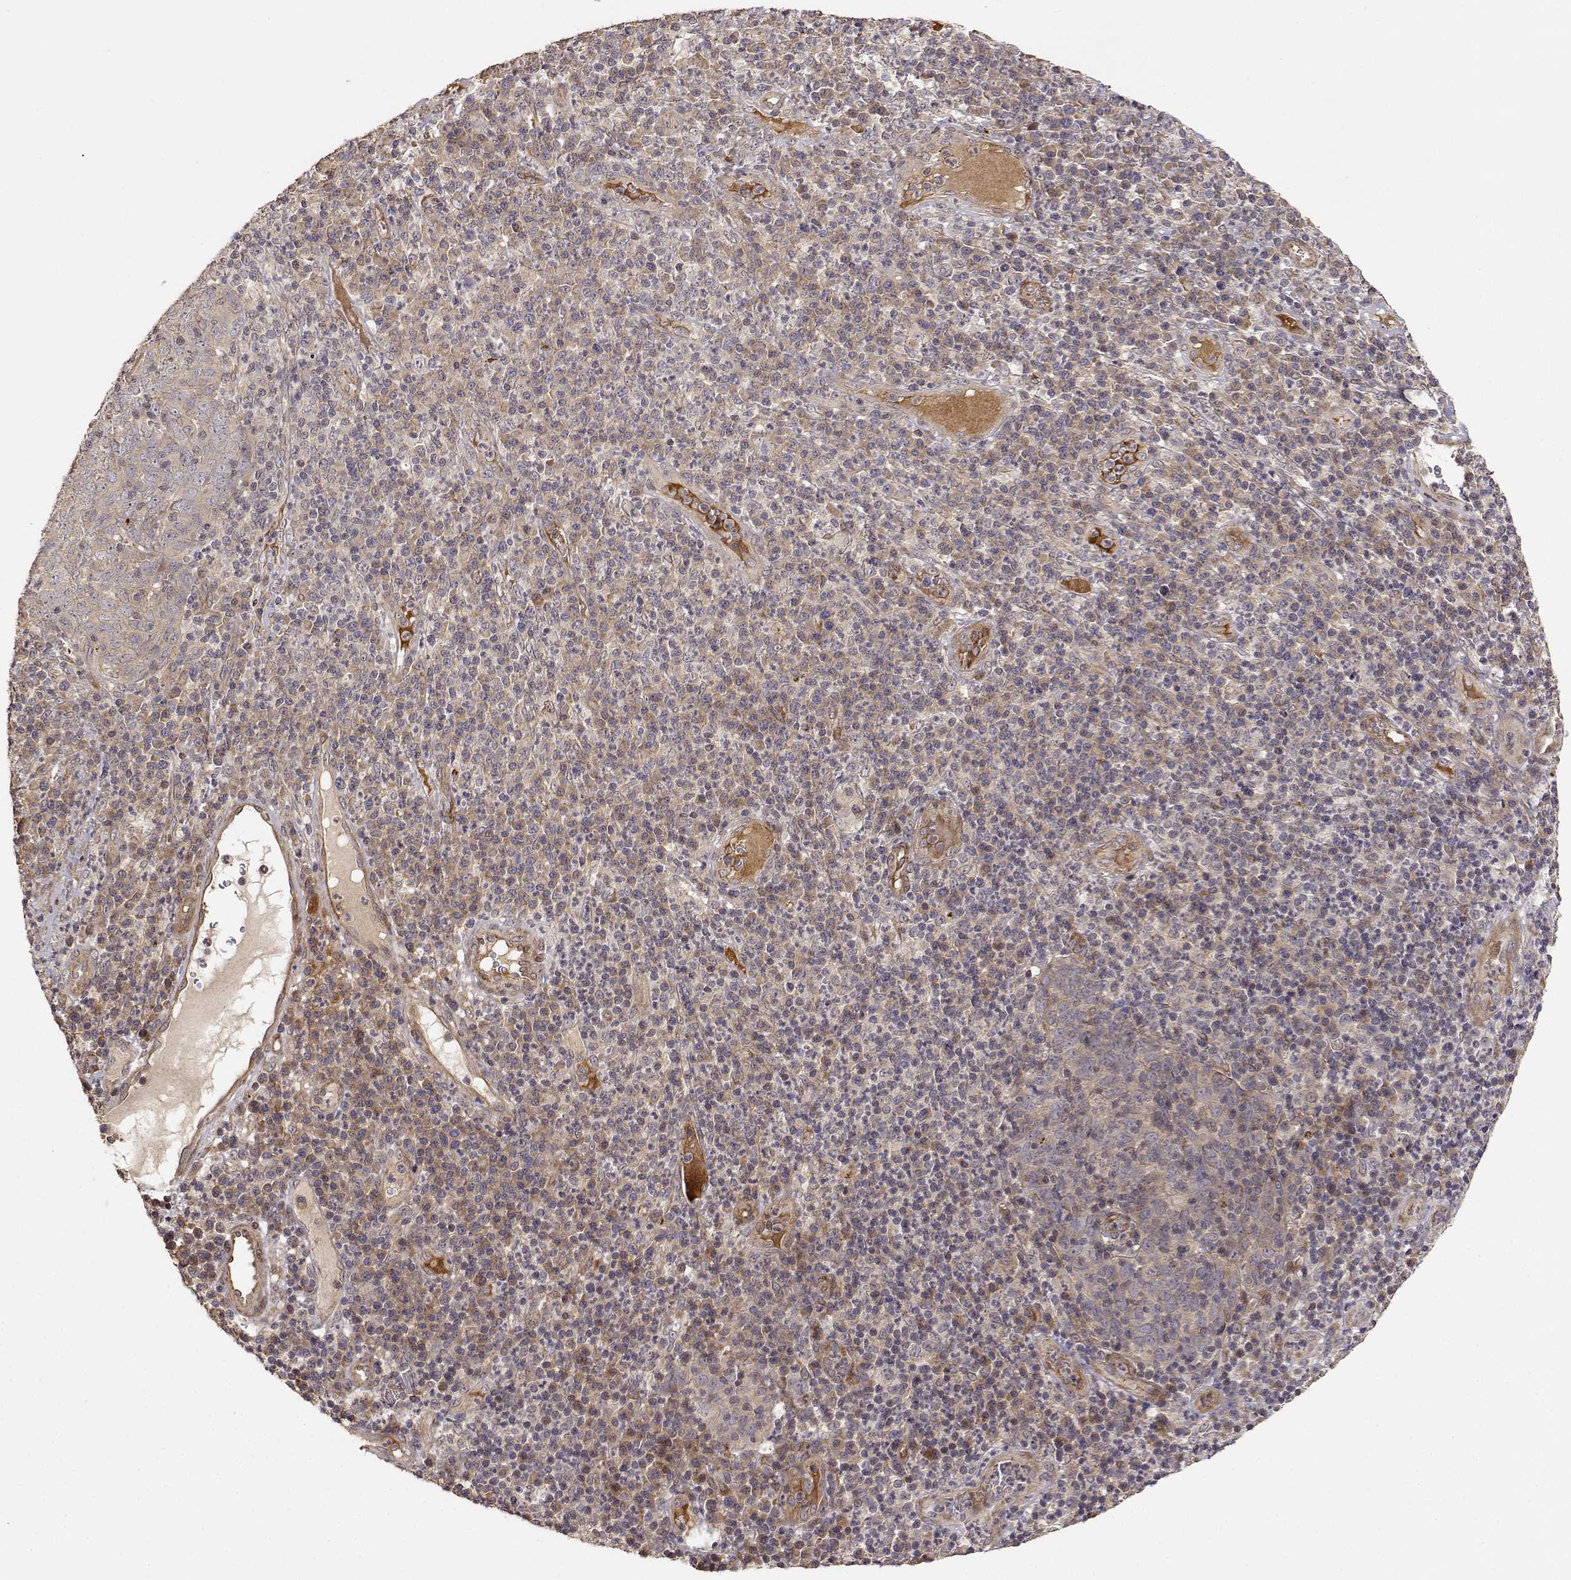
{"staining": {"intensity": "weak", "quantity": ">75%", "location": "cytoplasmic/membranous"}, "tissue": "skin cancer", "cell_type": "Tumor cells", "image_type": "cancer", "snomed": [{"axis": "morphology", "description": "Squamous cell carcinoma, NOS"}, {"axis": "topography", "description": "Skin"}, {"axis": "topography", "description": "Anal"}], "caption": "This is a photomicrograph of immunohistochemistry (IHC) staining of squamous cell carcinoma (skin), which shows weak expression in the cytoplasmic/membranous of tumor cells.", "gene": "PICK1", "patient": {"sex": "female", "age": 51}}